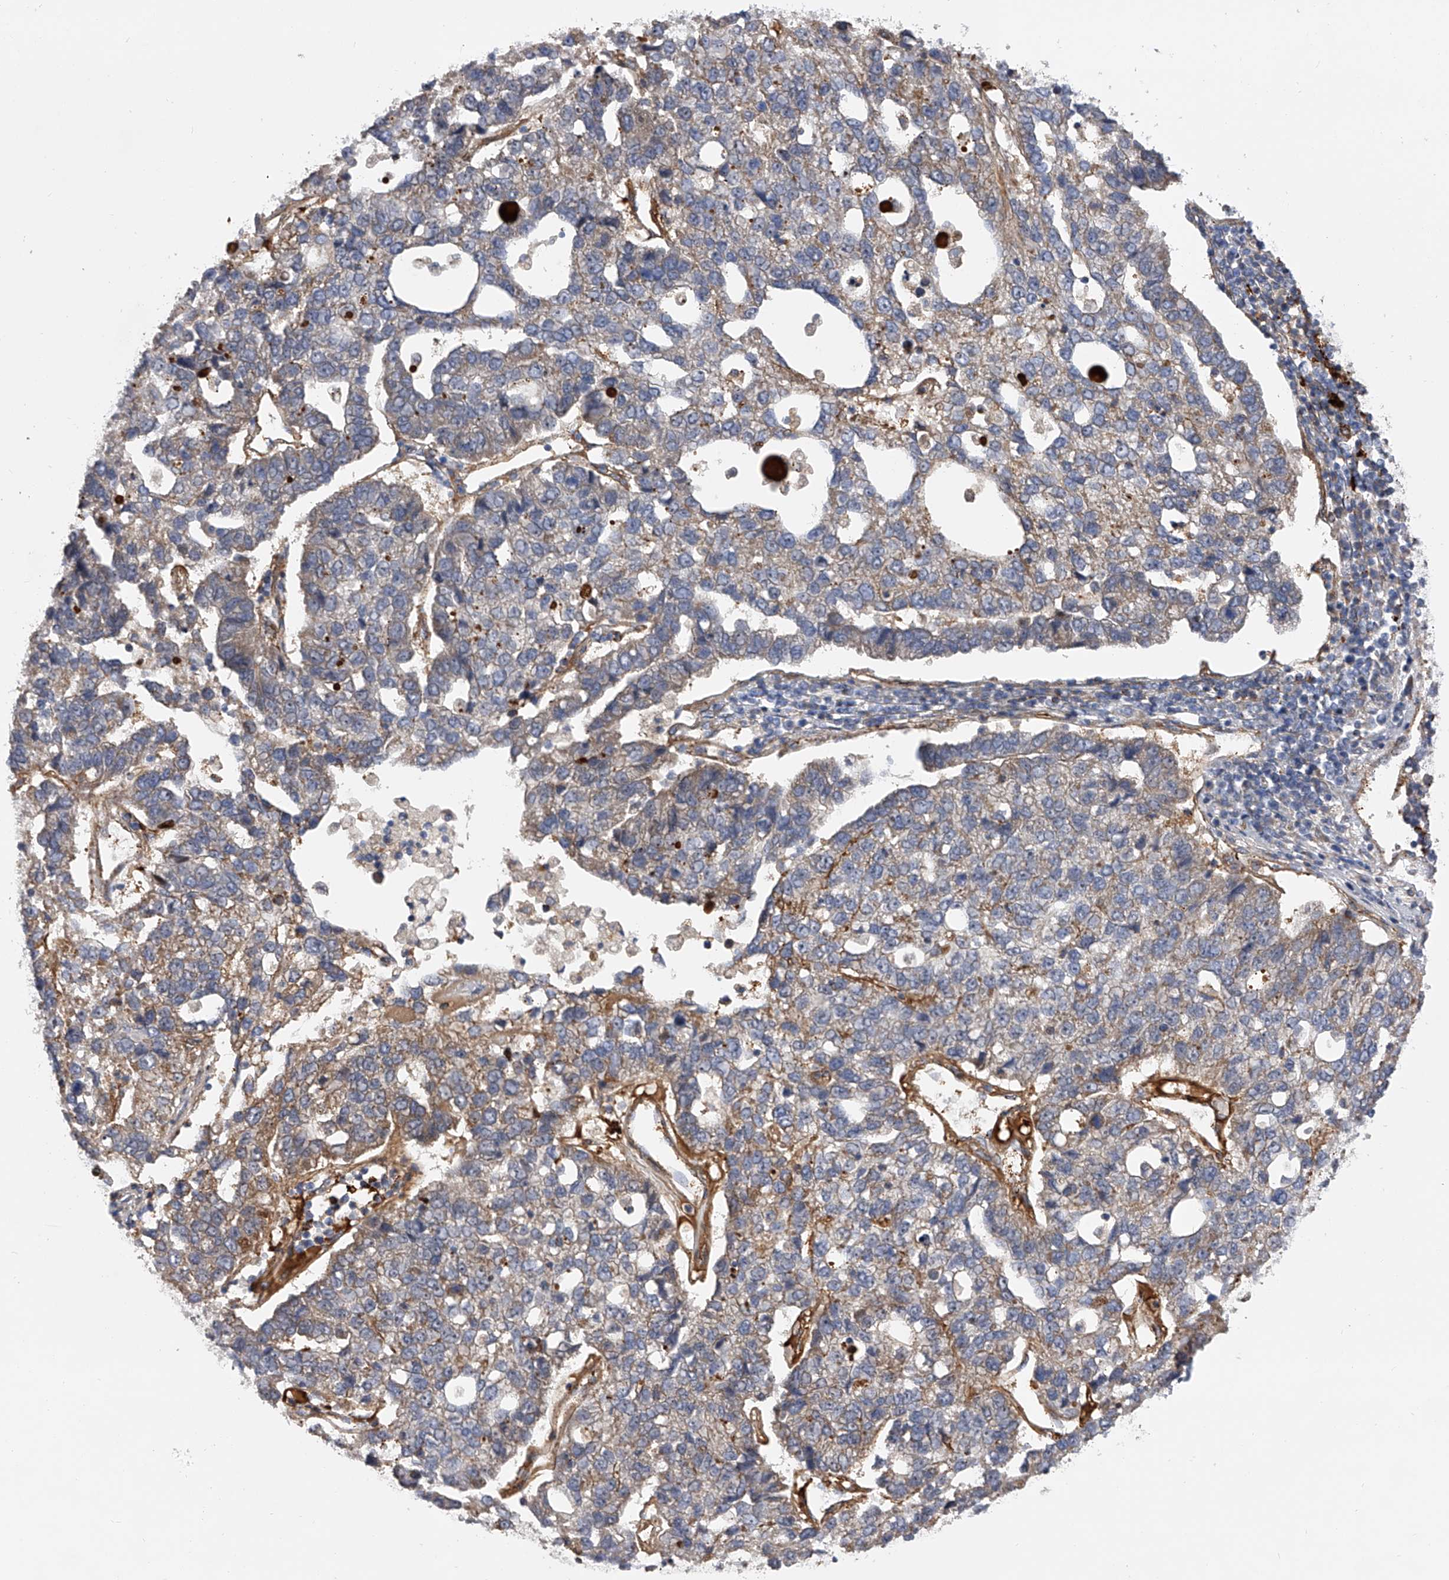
{"staining": {"intensity": "weak", "quantity": ">75%", "location": "cytoplasmic/membranous"}, "tissue": "pancreatic cancer", "cell_type": "Tumor cells", "image_type": "cancer", "snomed": [{"axis": "morphology", "description": "Adenocarcinoma, NOS"}, {"axis": "topography", "description": "Pancreas"}], "caption": "There is low levels of weak cytoplasmic/membranous expression in tumor cells of pancreatic cancer, as demonstrated by immunohistochemical staining (brown color).", "gene": "PDSS2", "patient": {"sex": "female", "age": 61}}